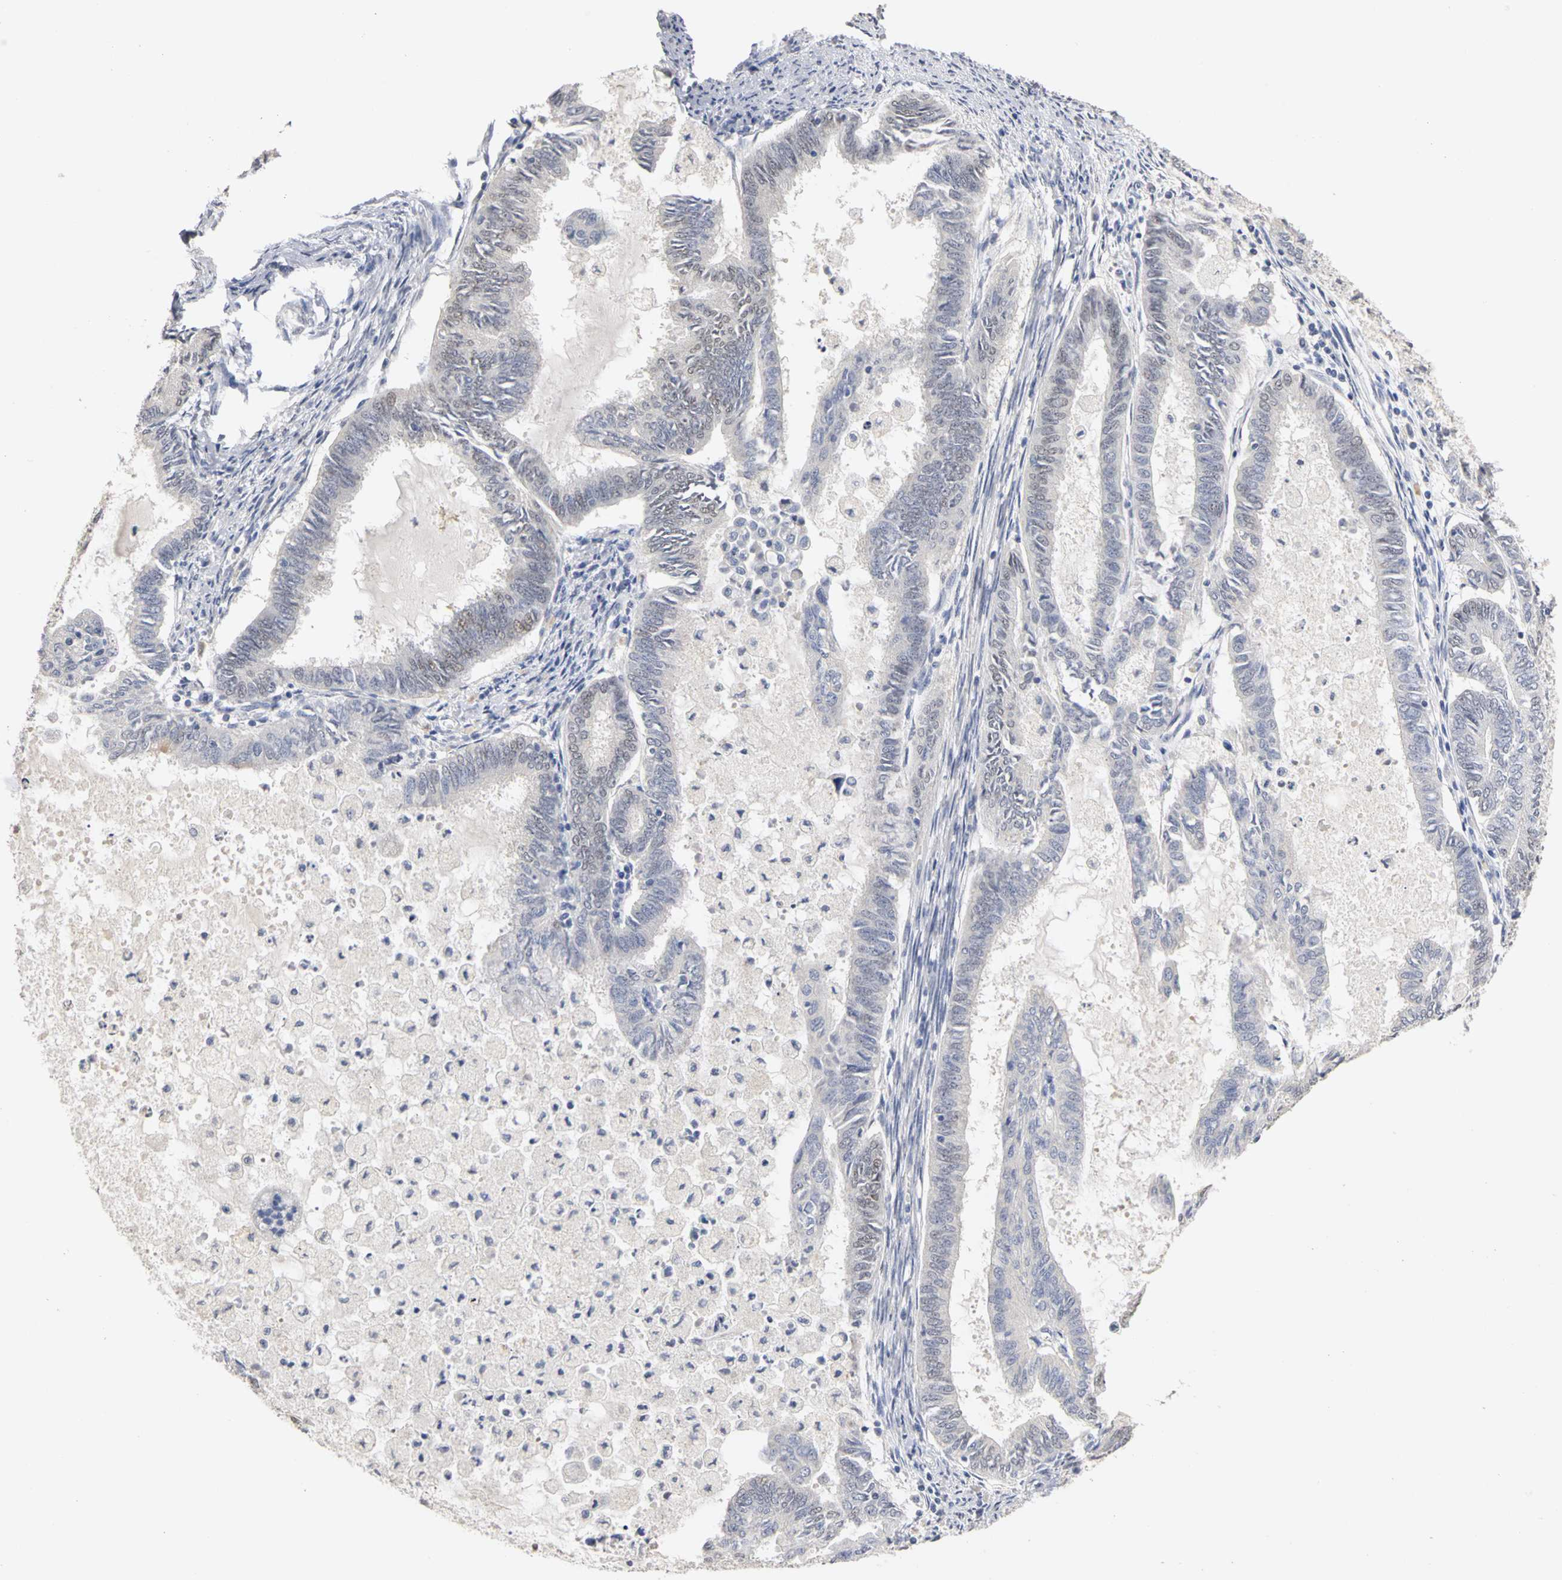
{"staining": {"intensity": "weak", "quantity": "25%-75%", "location": "nuclear"}, "tissue": "endometrial cancer", "cell_type": "Tumor cells", "image_type": "cancer", "snomed": [{"axis": "morphology", "description": "Adenocarcinoma, NOS"}, {"axis": "topography", "description": "Endometrium"}], "caption": "The immunohistochemical stain shows weak nuclear staining in tumor cells of endometrial adenocarcinoma tissue.", "gene": "PGR", "patient": {"sex": "female", "age": 86}}